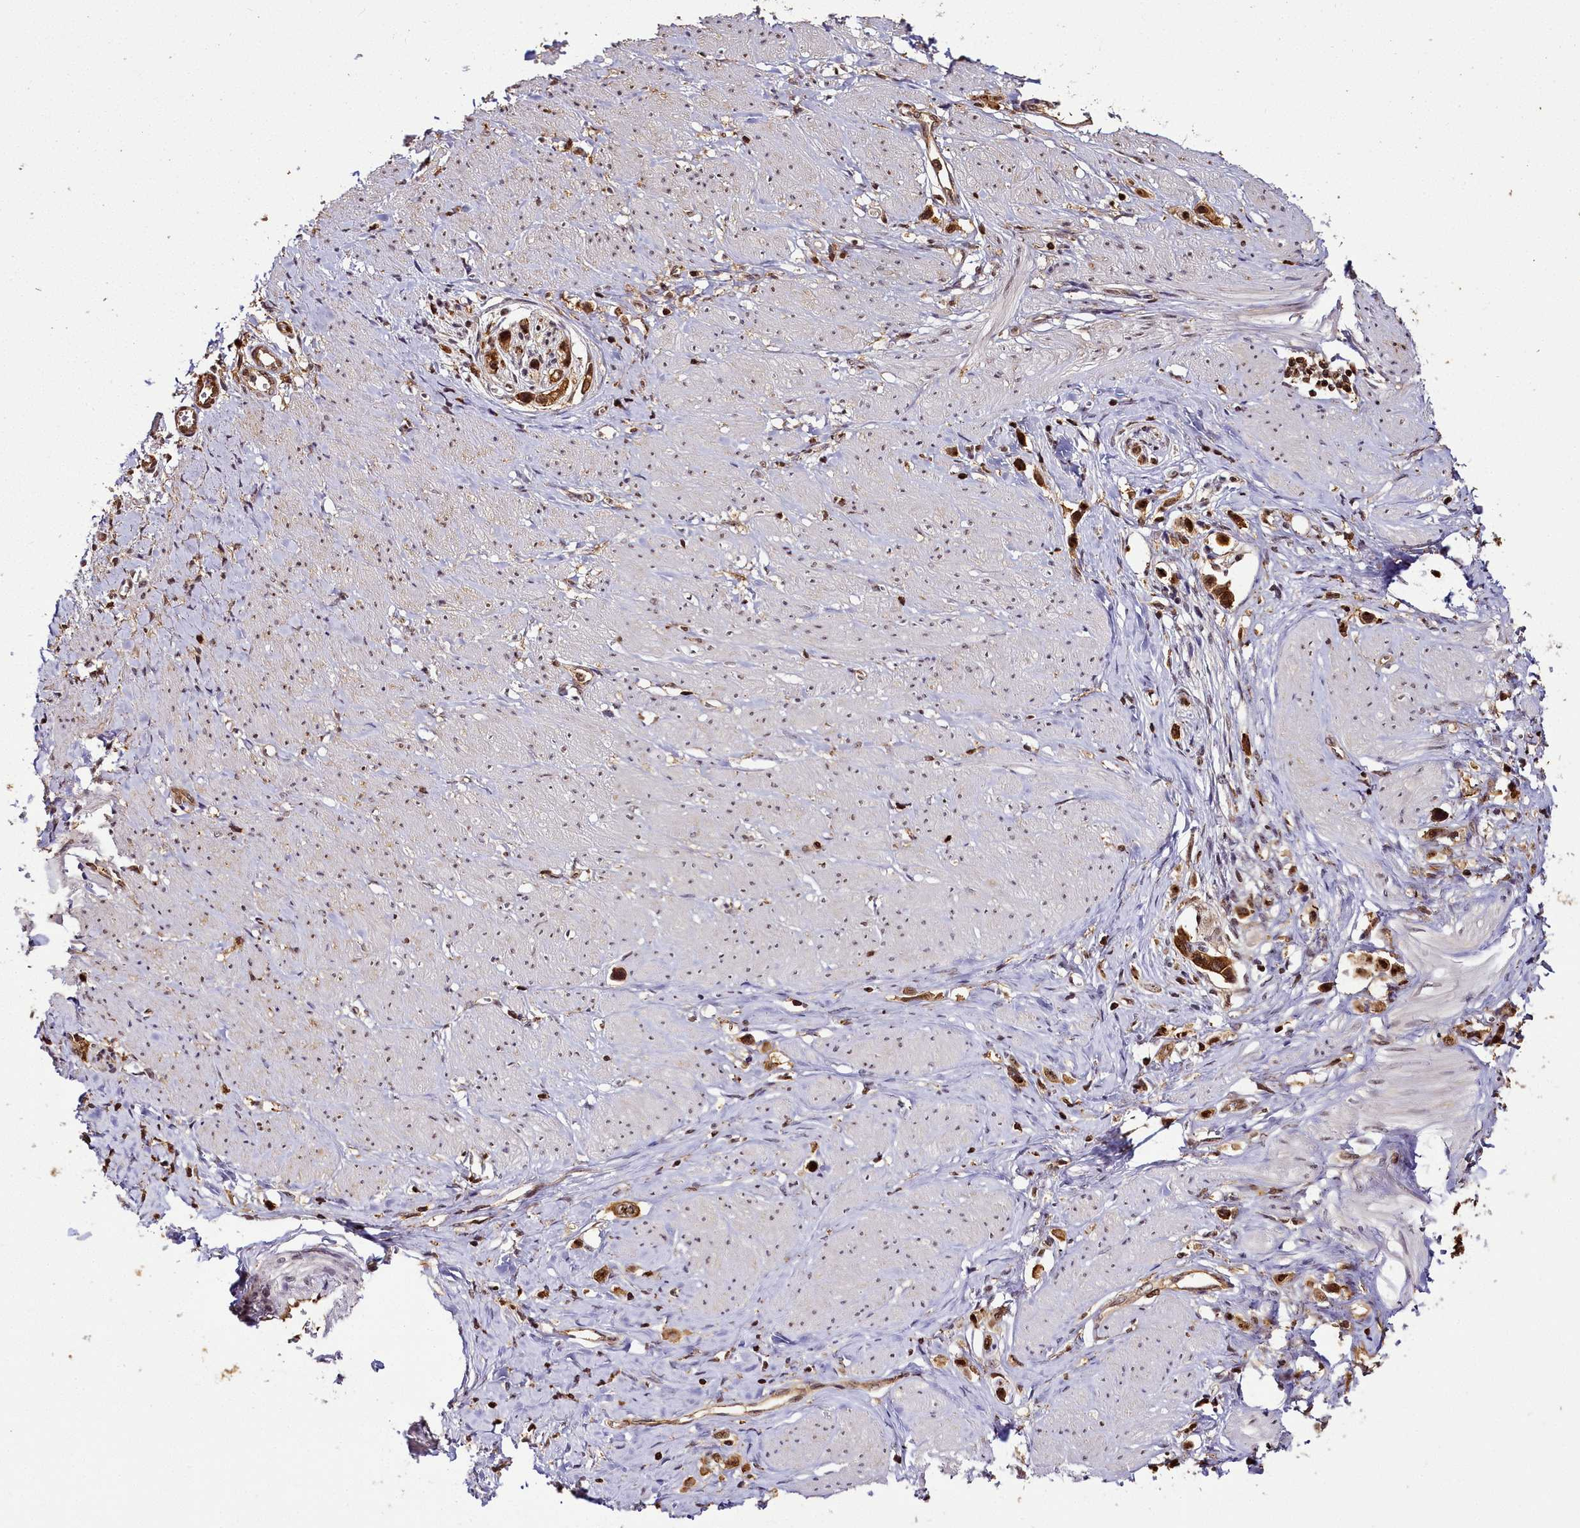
{"staining": {"intensity": "moderate", "quantity": ">75%", "location": "cytoplasmic/membranous,nuclear"}, "tissue": "stomach cancer", "cell_type": "Tumor cells", "image_type": "cancer", "snomed": [{"axis": "morphology", "description": "Adenocarcinoma, NOS"}, {"axis": "topography", "description": "Stomach"}], "caption": "A medium amount of moderate cytoplasmic/membranous and nuclear positivity is present in about >75% of tumor cells in stomach adenocarcinoma tissue. The protein is stained brown, and the nuclei are stained in blue (DAB IHC with brightfield microscopy, high magnification).", "gene": "PPP4C", "patient": {"sex": "female", "age": 65}}